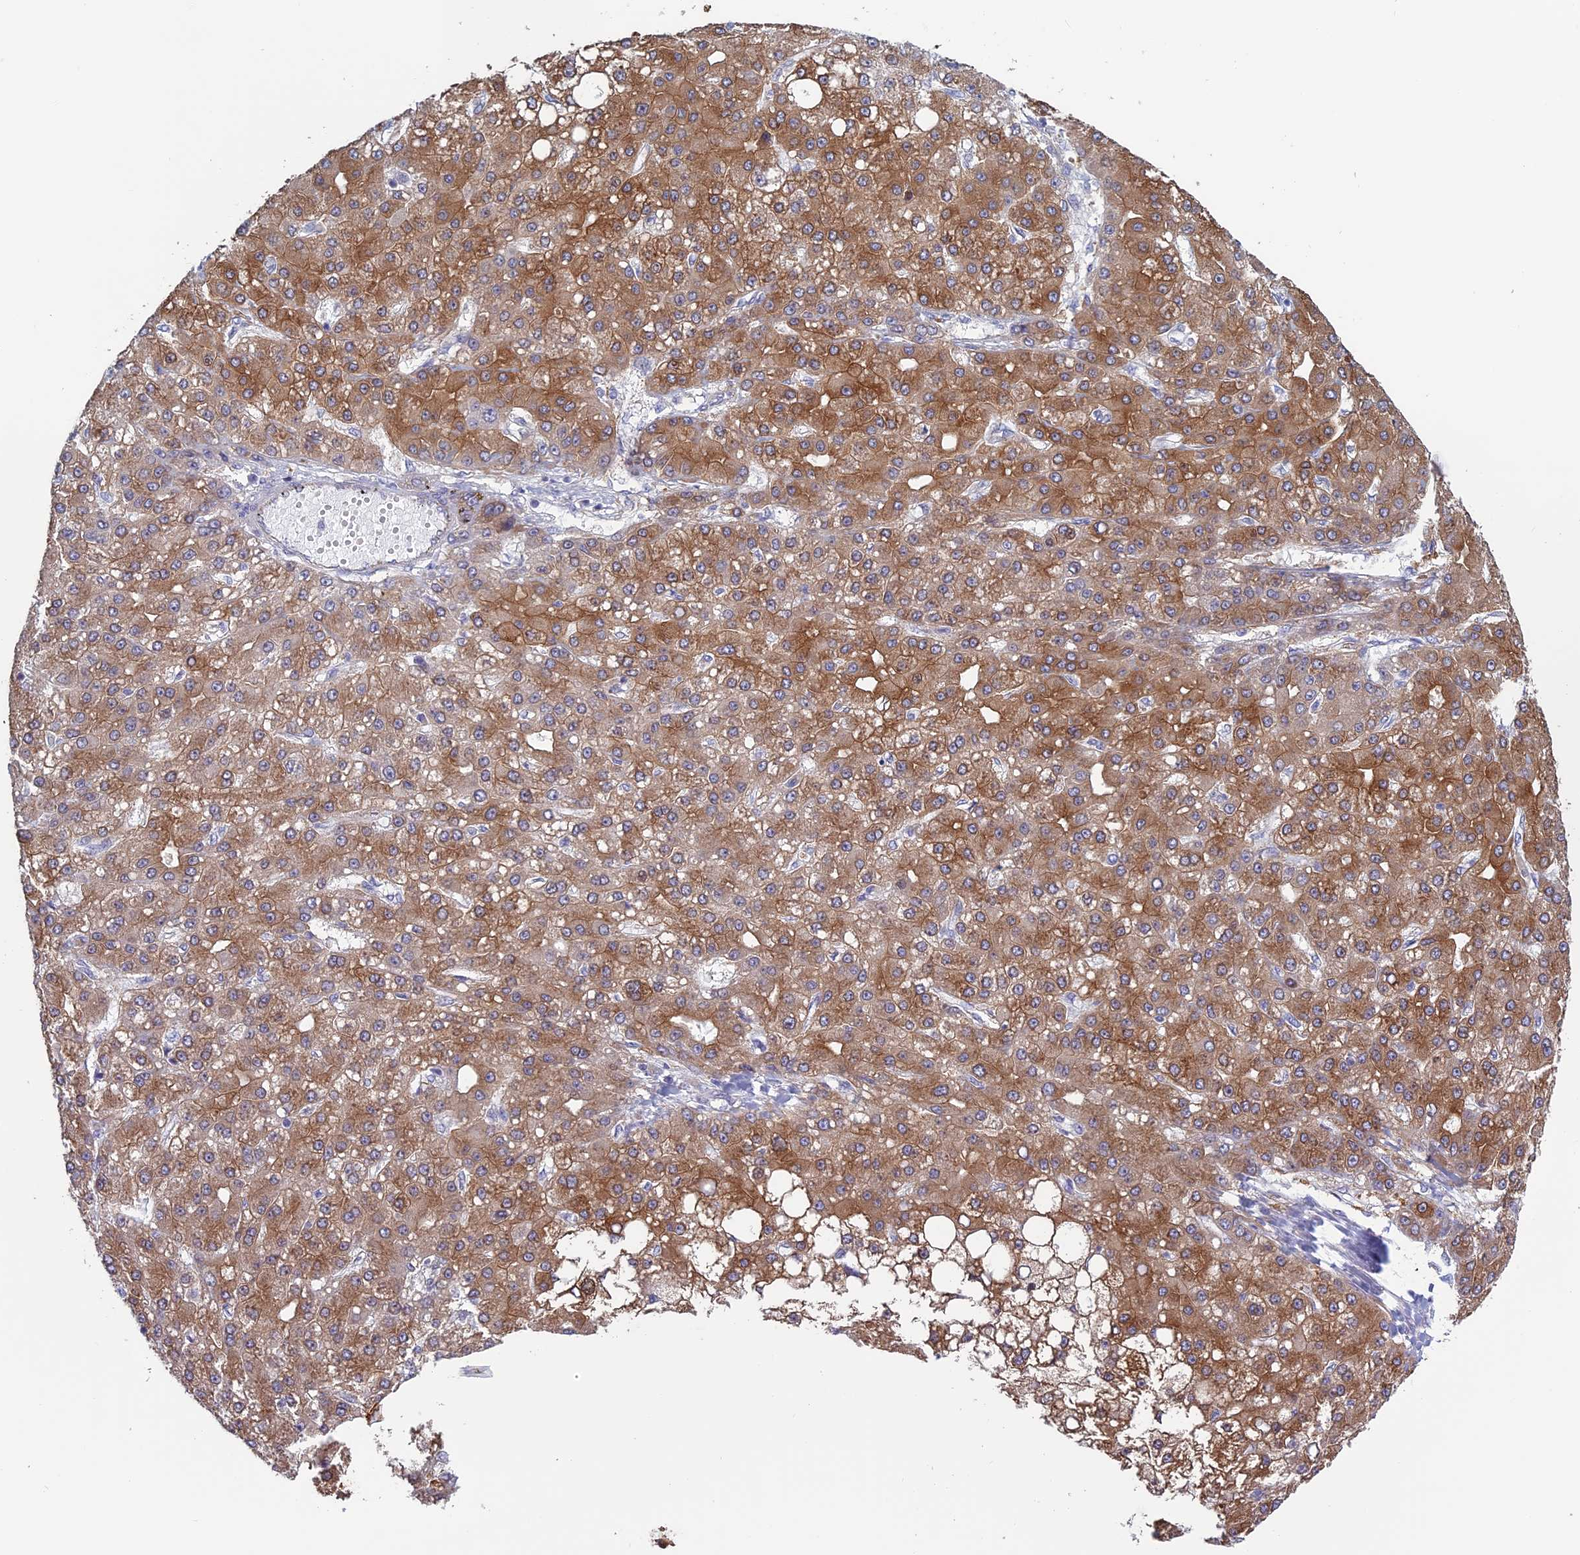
{"staining": {"intensity": "moderate", "quantity": ">75%", "location": "cytoplasmic/membranous"}, "tissue": "liver cancer", "cell_type": "Tumor cells", "image_type": "cancer", "snomed": [{"axis": "morphology", "description": "Carcinoma, Hepatocellular, NOS"}, {"axis": "topography", "description": "Liver"}], "caption": "Immunohistochemistry (IHC) image of liver cancer (hepatocellular carcinoma) stained for a protein (brown), which shows medium levels of moderate cytoplasmic/membranous staining in about >75% of tumor cells.", "gene": "BCL2L10", "patient": {"sex": "male", "age": 67}}